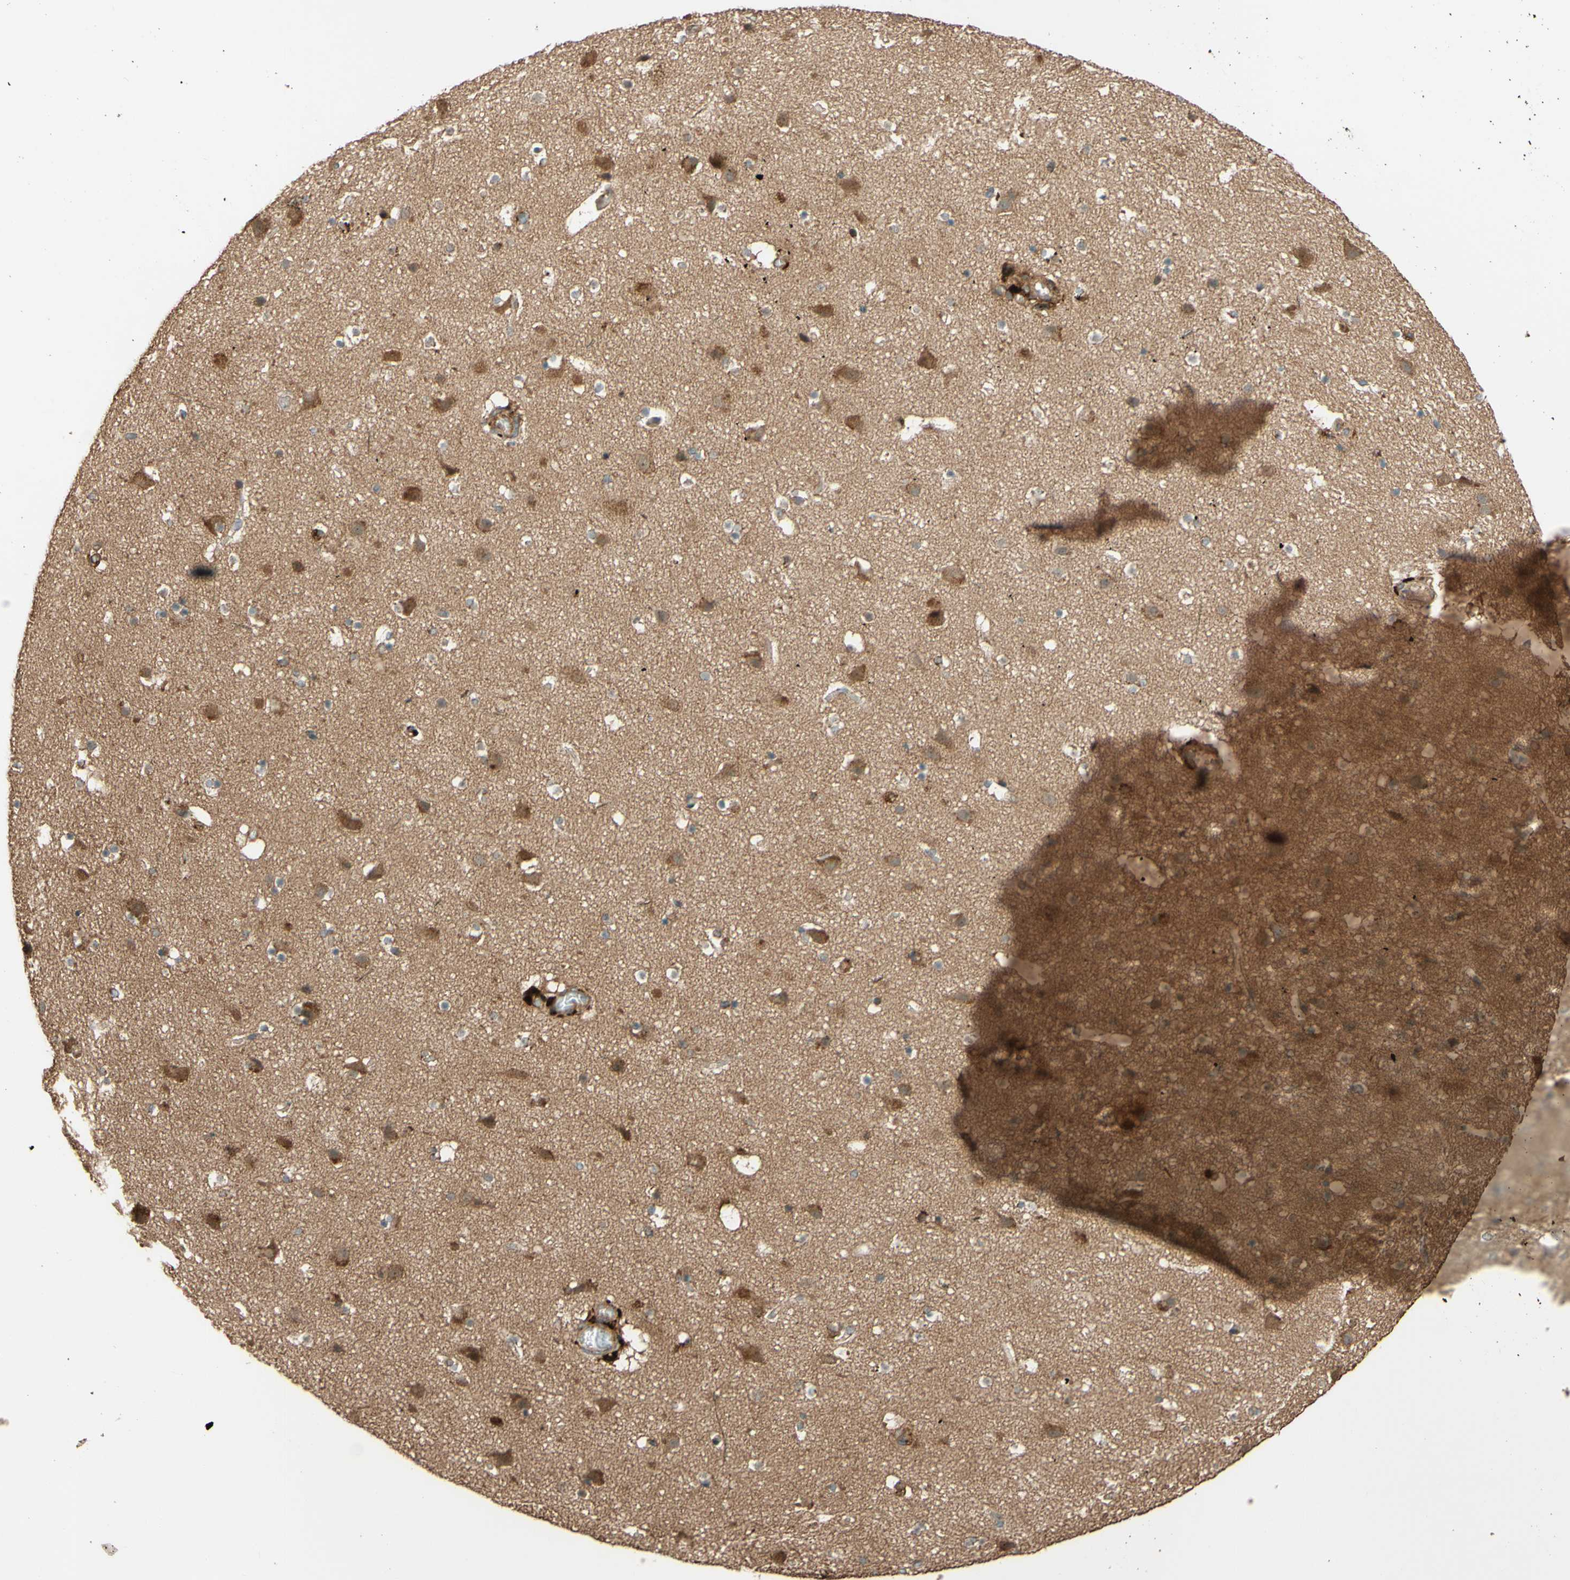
{"staining": {"intensity": "moderate", "quantity": ">75%", "location": "cytoplasmic/membranous"}, "tissue": "cerebral cortex", "cell_type": "Endothelial cells", "image_type": "normal", "snomed": [{"axis": "morphology", "description": "Normal tissue, NOS"}, {"axis": "topography", "description": "Cerebral cortex"}], "caption": "Endothelial cells reveal medium levels of moderate cytoplasmic/membranous expression in about >75% of cells in unremarkable human cerebral cortex. Using DAB (brown) and hematoxylin (blue) stains, captured at high magnification using brightfield microscopy.", "gene": "RNF19A", "patient": {"sex": "male", "age": 45}}